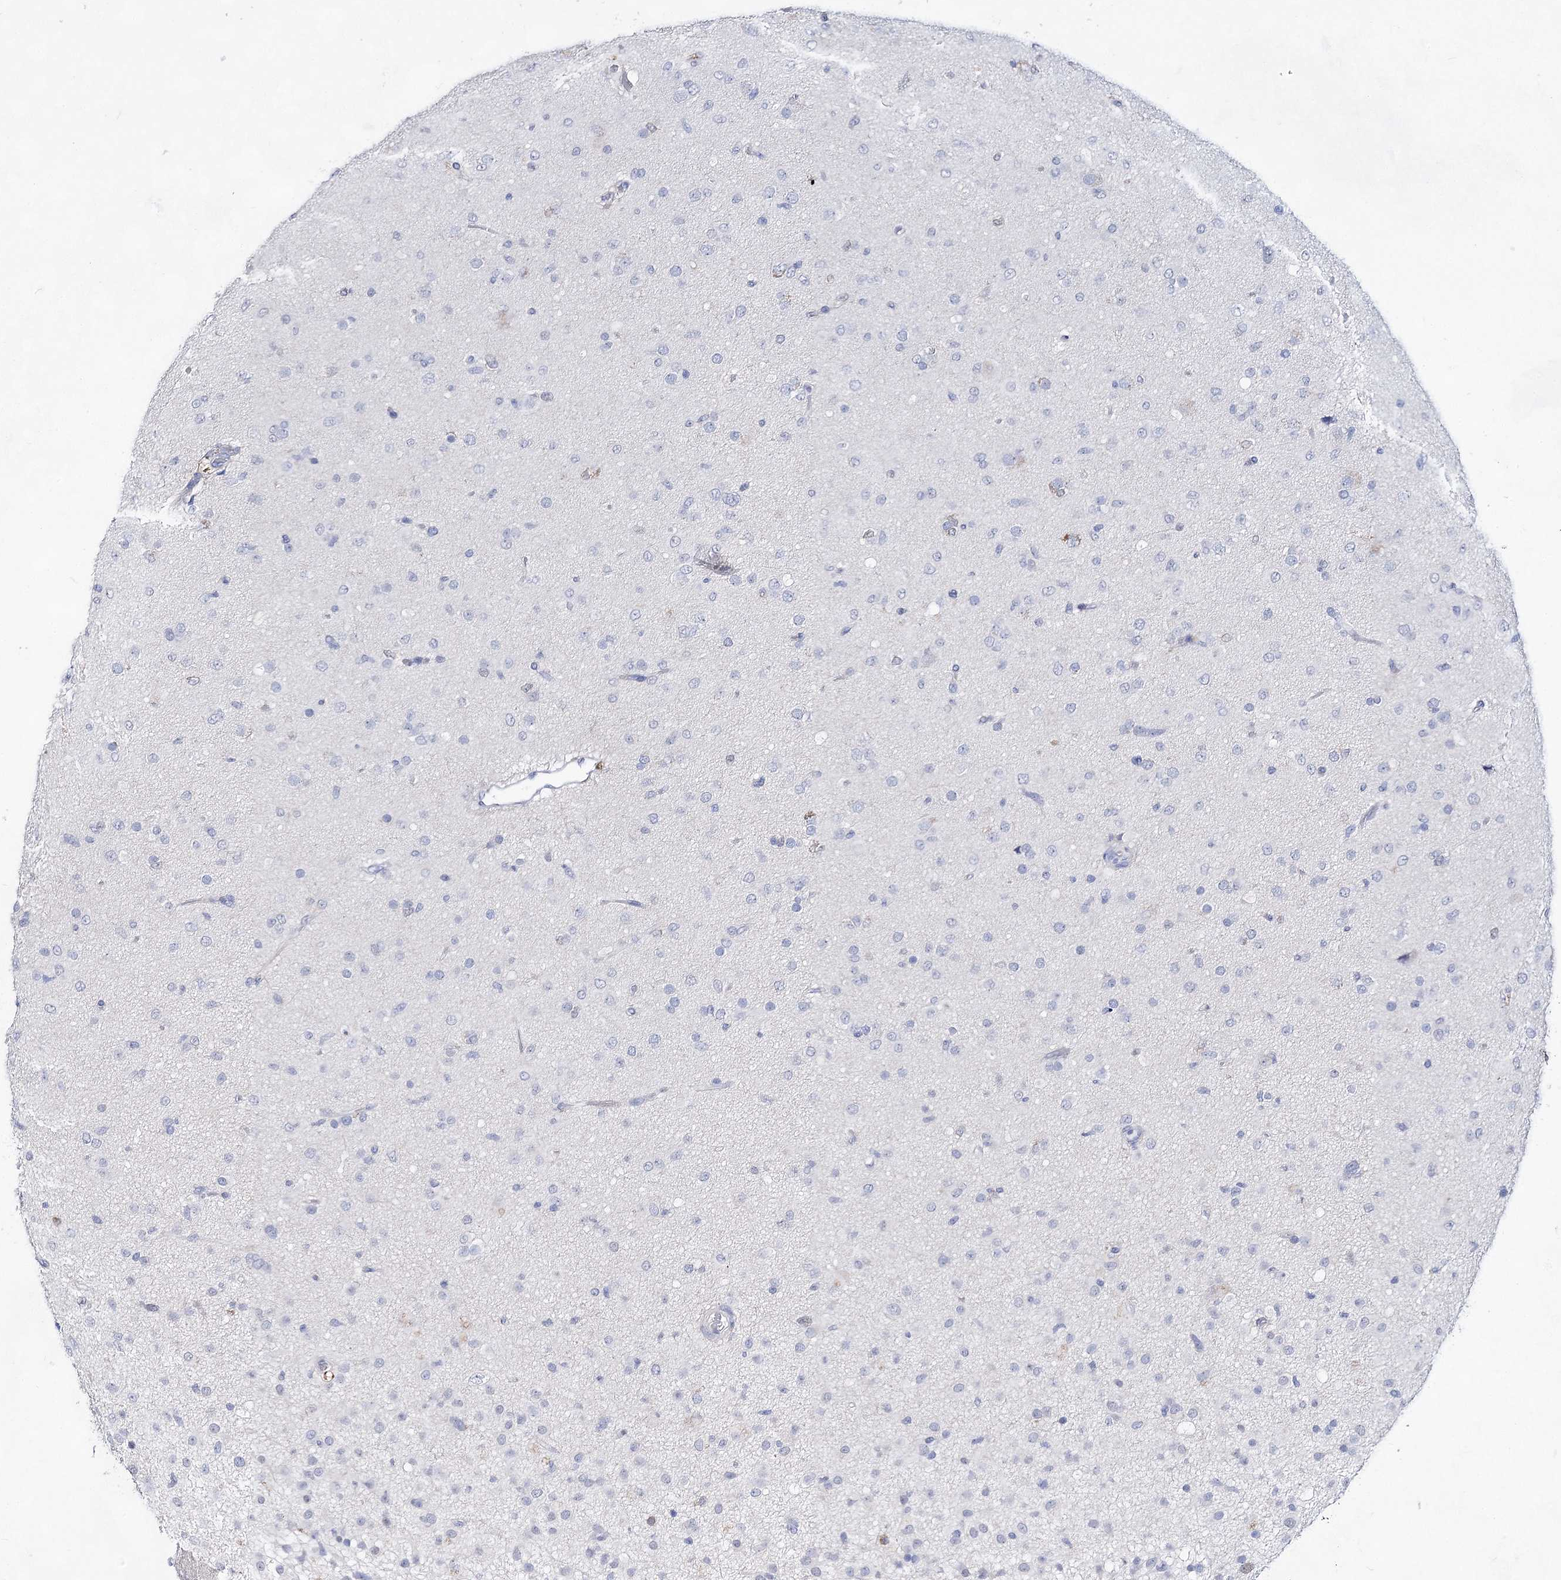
{"staining": {"intensity": "negative", "quantity": "none", "location": "none"}, "tissue": "glioma", "cell_type": "Tumor cells", "image_type": "cancer", "snomed": [{"axis": "morphology", "description": "Glioma, malignant, Low grade"}, {"axis": "topography", "description": "Brain"}], "caption": "Immunohistochemistry (IHC) micrograph of neoplastic tissue: human glioma stained with DAB (3,3'-diaminobenzidine) reveals no significant protein expression in tumor cells.", "gene": "UGDH", "patient": {"sex": "male", "age": 65}}